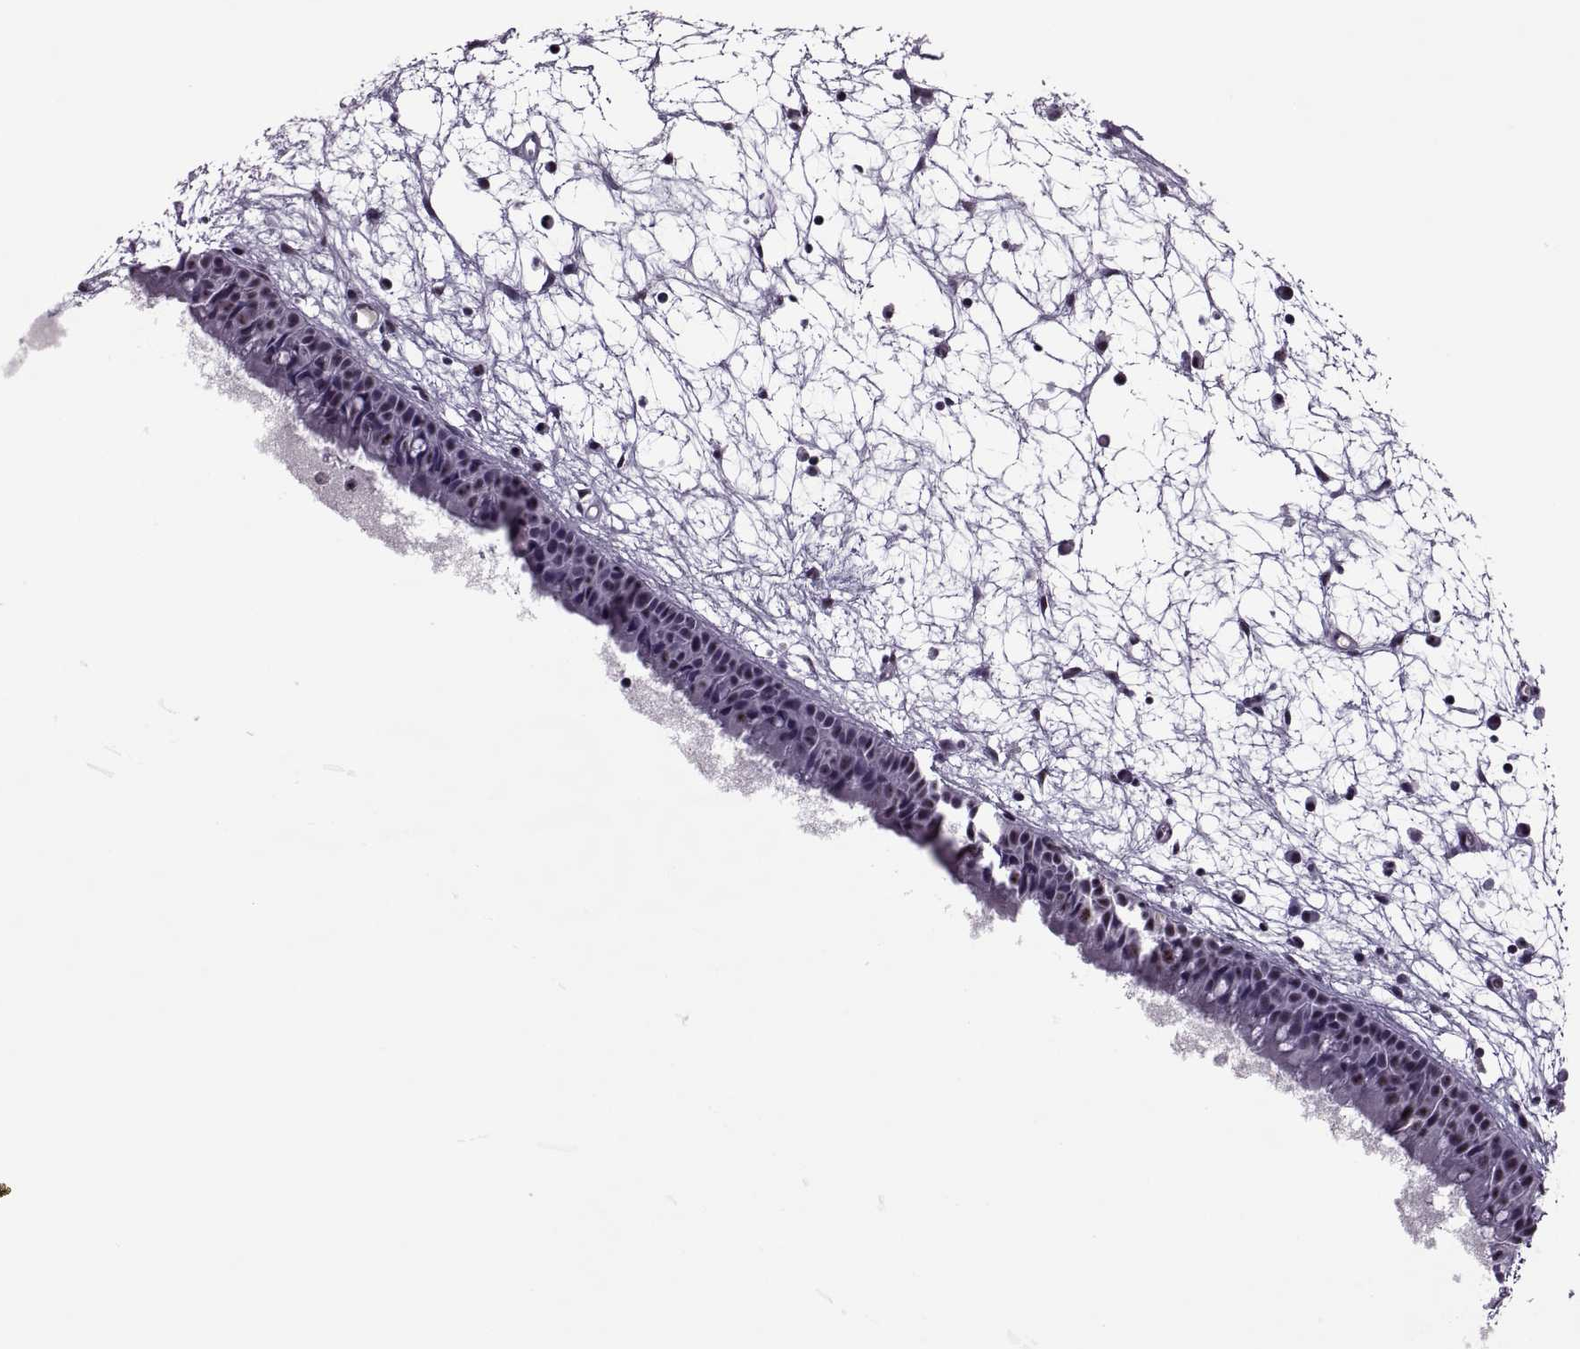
{"staining": {"intensity": "negative", "quantity": "none", "location": "none"}, "tissue": "nasopharynx", "cell_type": "Respiratory epithelial cells", "image_type": "normal", "snomed": [{"axis": "morphology", "description": "Normal tissue, NOS"}, {"axis": "topography", "description": "Nasopharynx"}], "caption": "DAB immunohistochemical staining of normal human nasopharynx displays no significant positivity in respiratory epithelial cells. Brightfield microscopy of immunohistochemistry (IHC) stained with DAB (brown) and hematoxylin (blue), captured at high magnification.", "gene": "MAGEA4", "patient": {"sex": "male", "age": 61}}